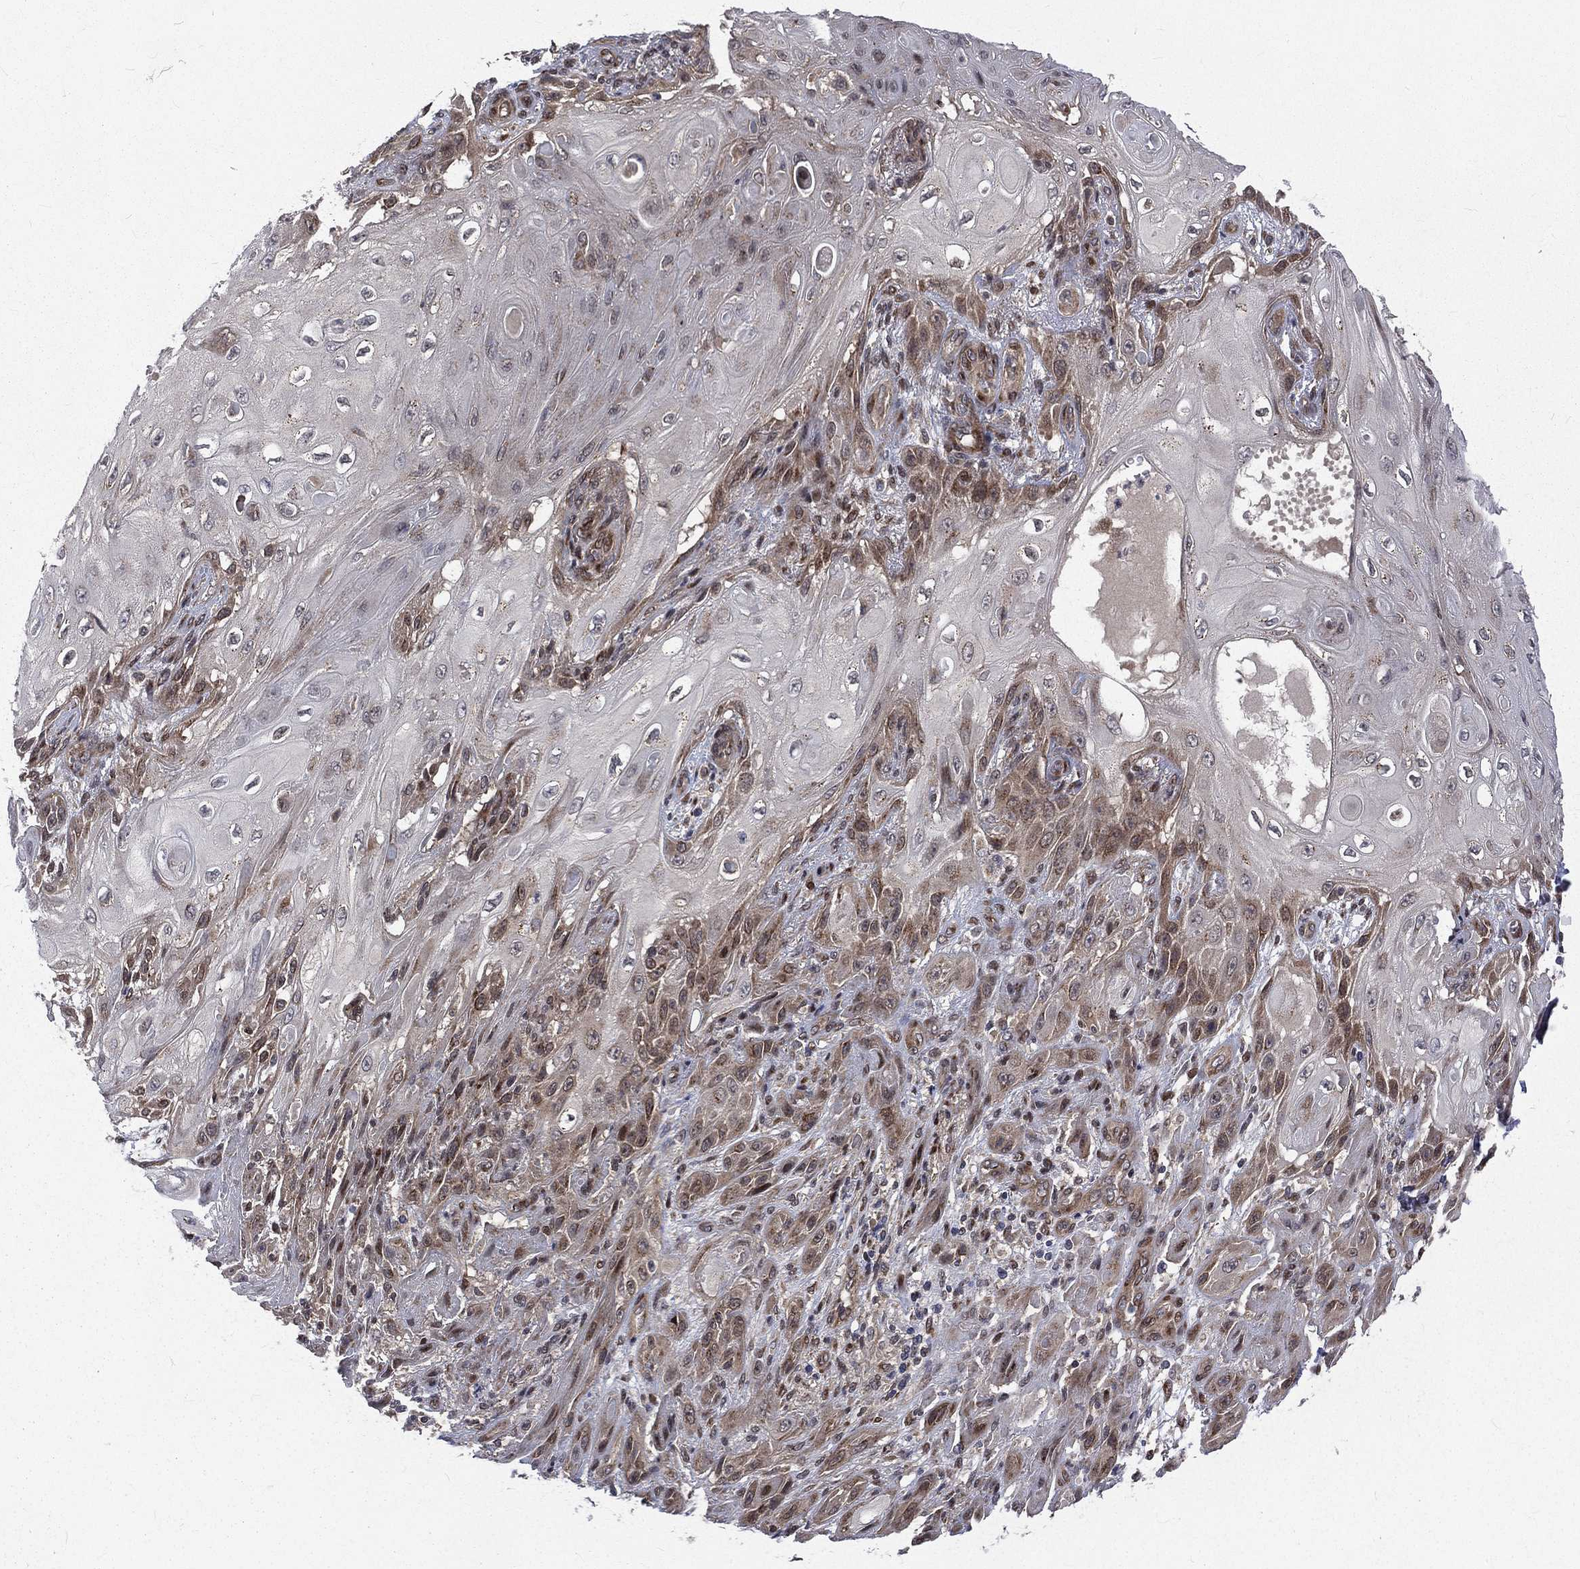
{"staining": {"intensity": "weak", "quantity": "<25%", "location": "cytoplasmic/membranous"}, "tissue": "skin cancer", "cell_type": "Tumor cells", "image_type": "cancer", "snomed": [{"axis": "morphology", "description": "Squamous cell carcinoma, NOS"}, {"axis": "topography", "description": "Skin"}], "caption": "High magnification brightfield microscopy of skin squamous cell carcinoma stained with DAB (3,3'-diaminobenzidine) (brown) and counterstained with hematoxylin (blue): tumor cells show no significant expression.", "gene": "ARL3", "patient": {"sex": "male", "age": 62}}